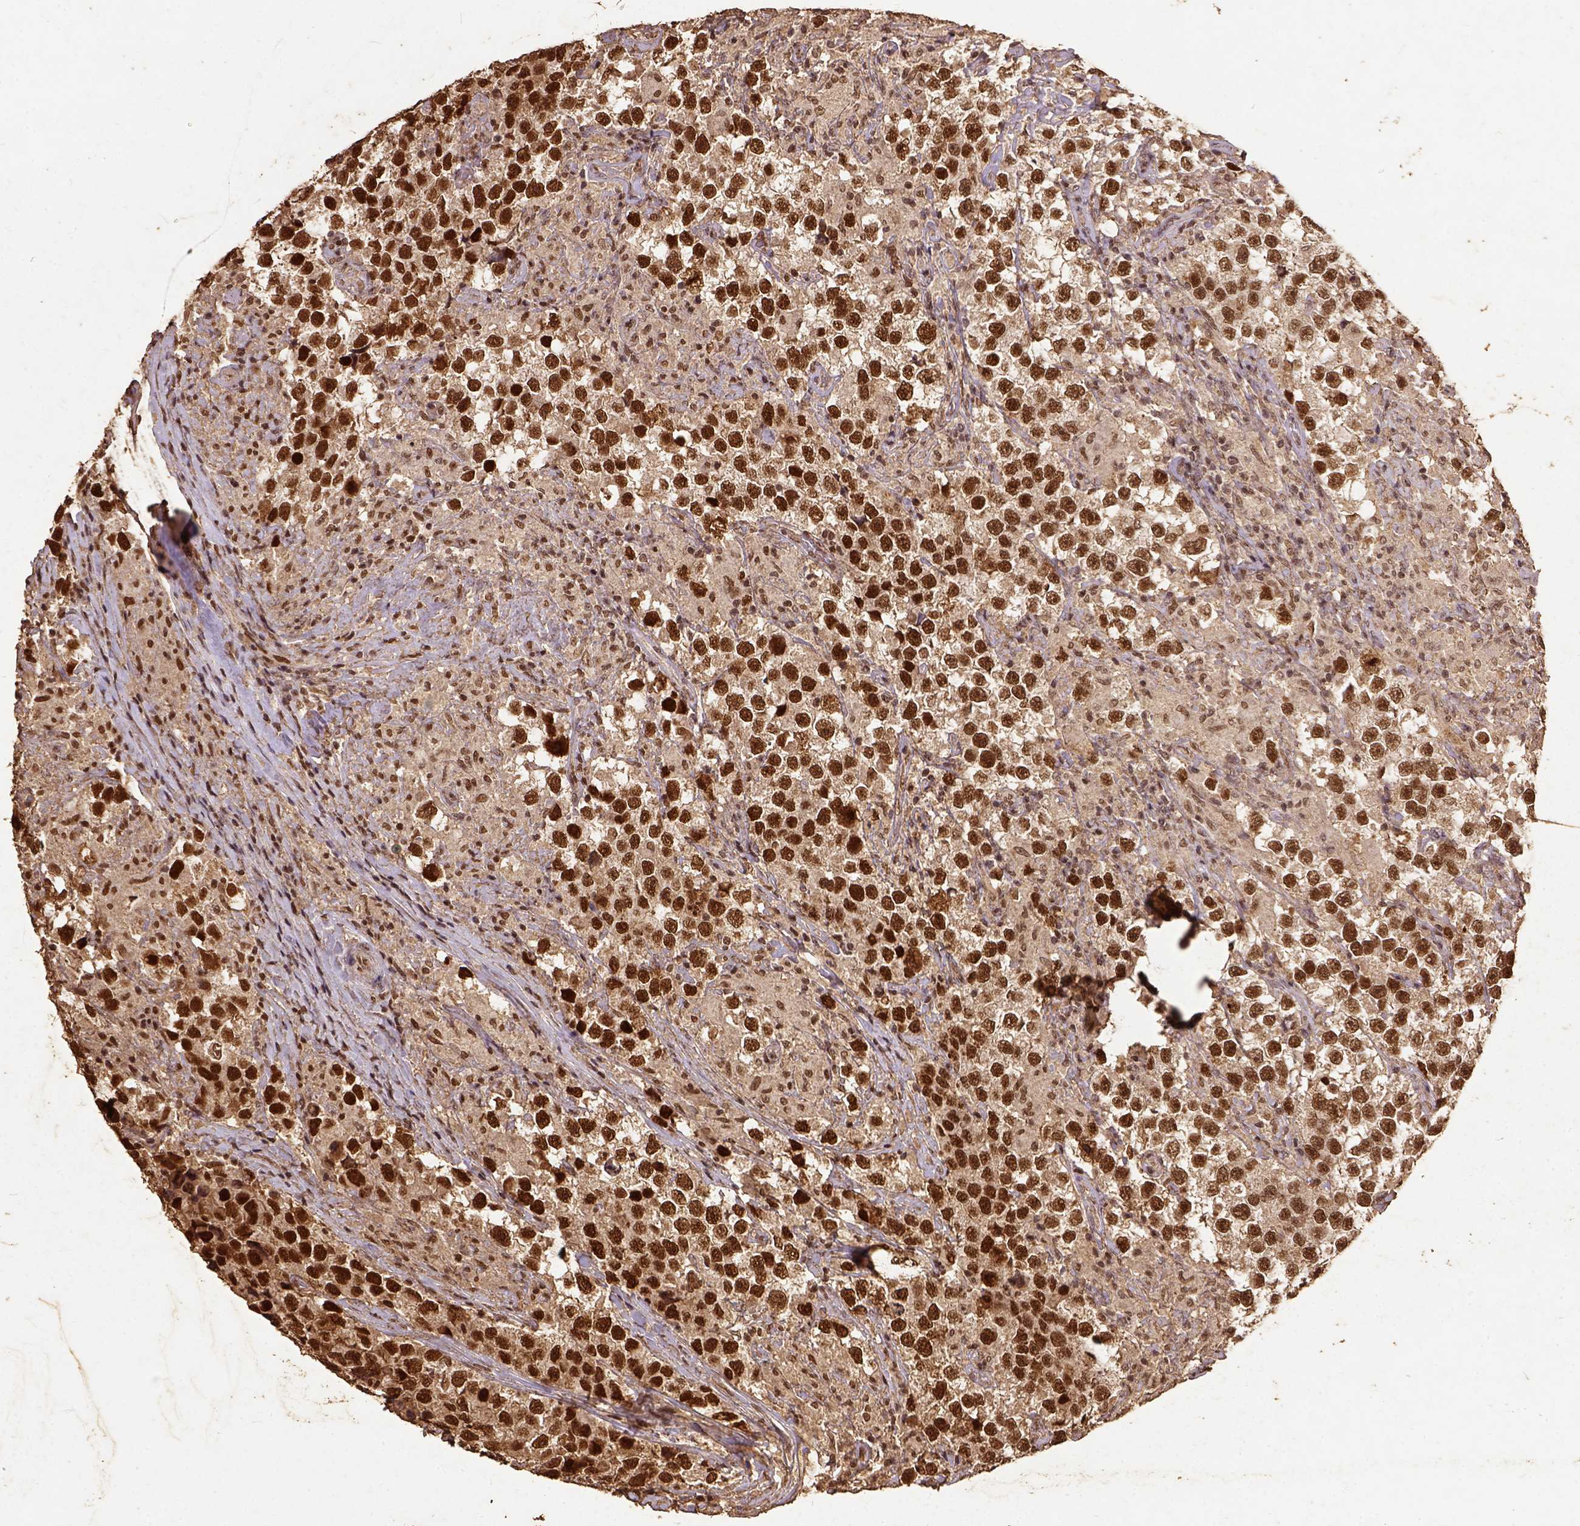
{"staining": {"intensity": "strong", "quantity": ">75%", "location": "nuclear"}, "tissue": "testis cancer", "cell_type": "Tumor cells", "image_type": "cancer", "snomed": [{"axis": "morphology", "description": "Seminoma, NOS"}, {"axis": "topography", "description": "Testis"}], "caption": "Tumor cells show high levels of strong nuclear staining in about >75% of cells in testis cancer. (Stains: DAB in brown, nuclei in blue, Microscopy: brightfield microscopy at high magnification).", "gene": "NACC1", "patient": {"sex": "male", "age": 46}}